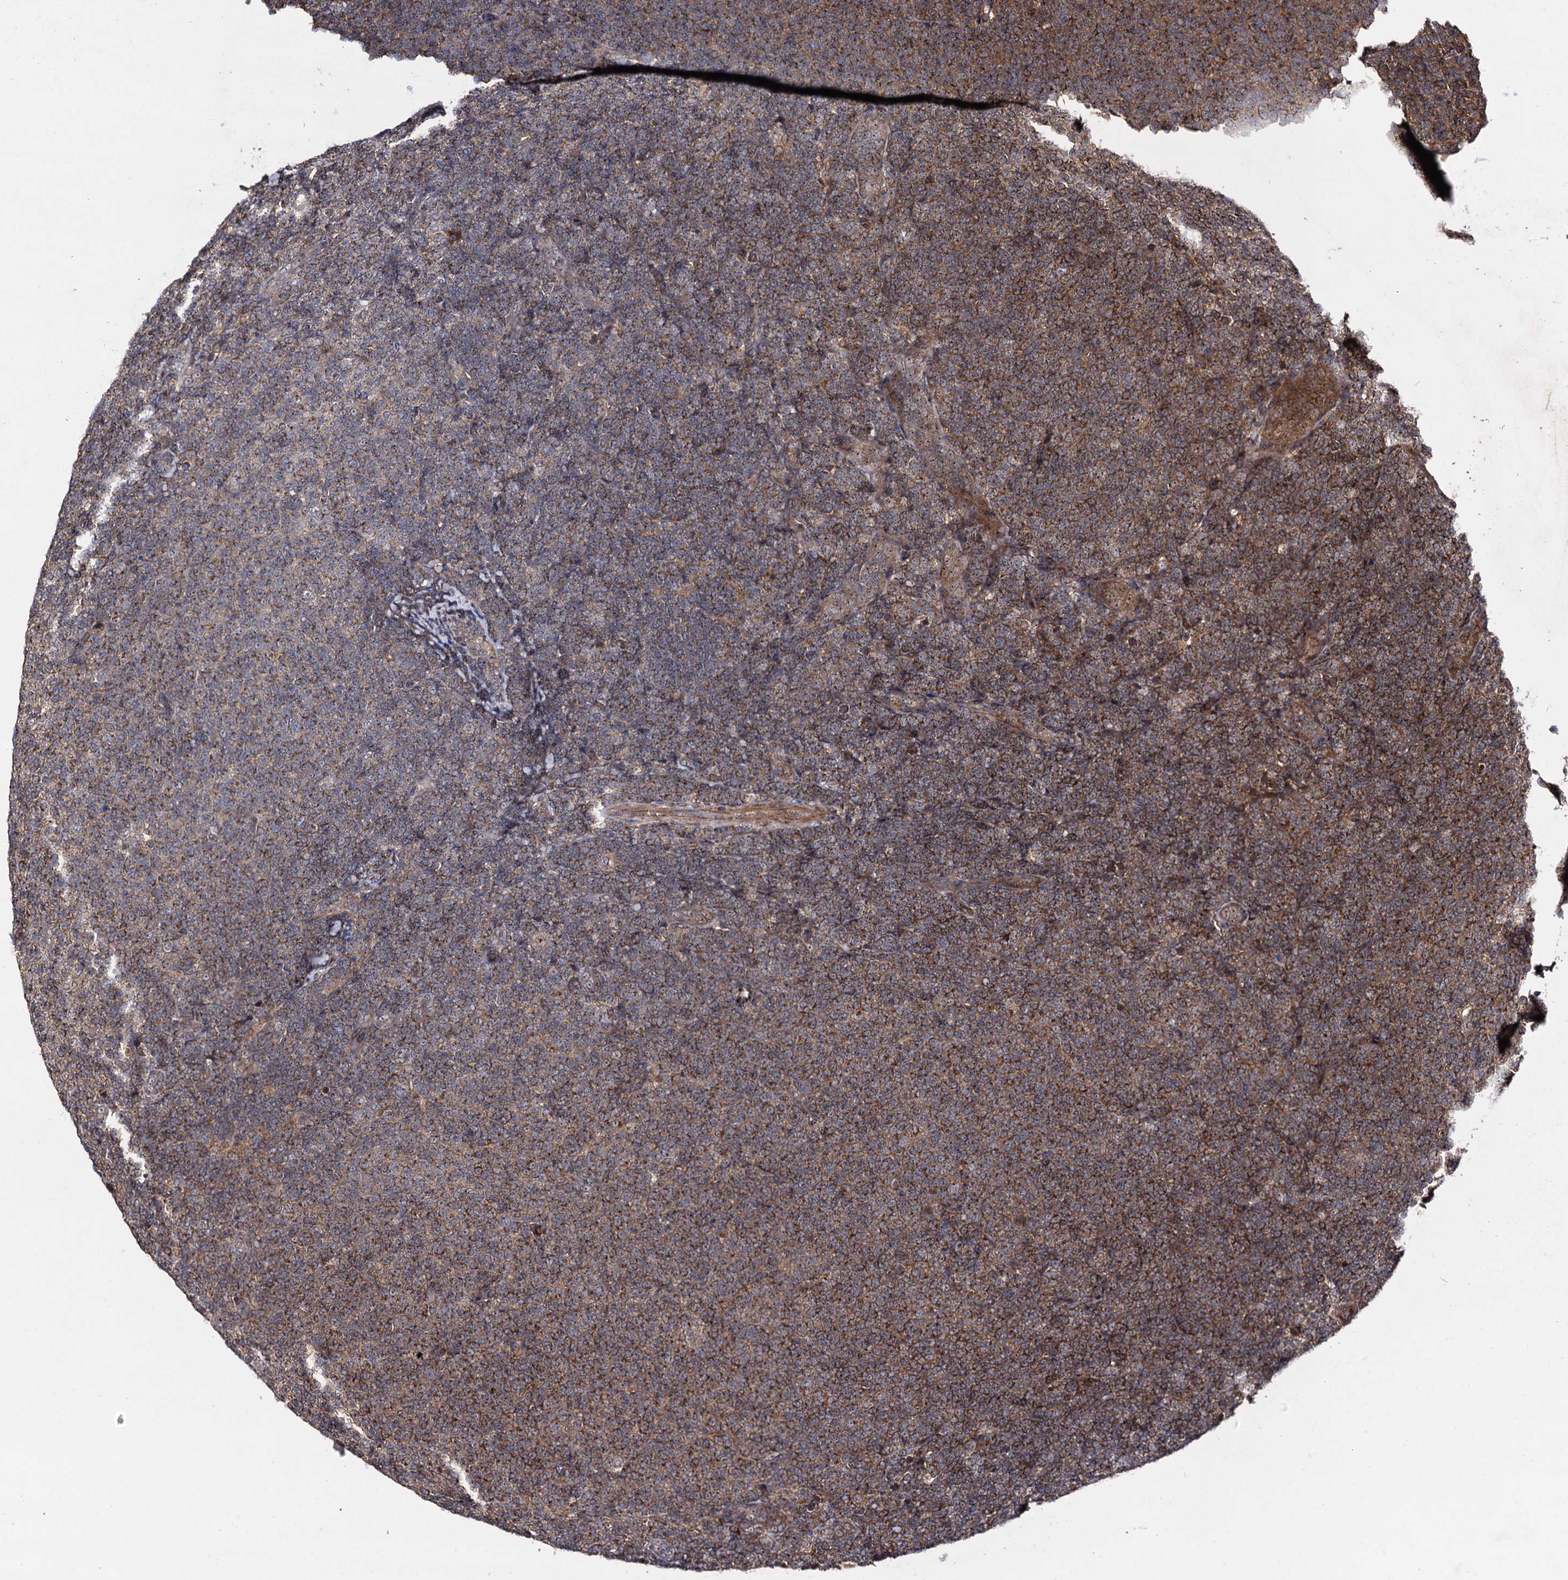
{"staining": {"intensity": "moderate", "quantity": ">75%", "location": "cytoplasmic/membranous"}, "tissue": "lymphoma", "cell_type": "Tumor cells", "image_type": "cancer", "snomed": [{"axis": "morphology", "description": "Malignant lymphoma, non-Hodgkin's type, Low grade"}, {"axis": "topography", "description": "Lymph node"}], "caption": "Moderate cytoplasmic/membranous staining is seen in about >75% of tumor cells in lymphoma.", "gene": "KXD1", "patient": {"sex": "male", "age": 66}}